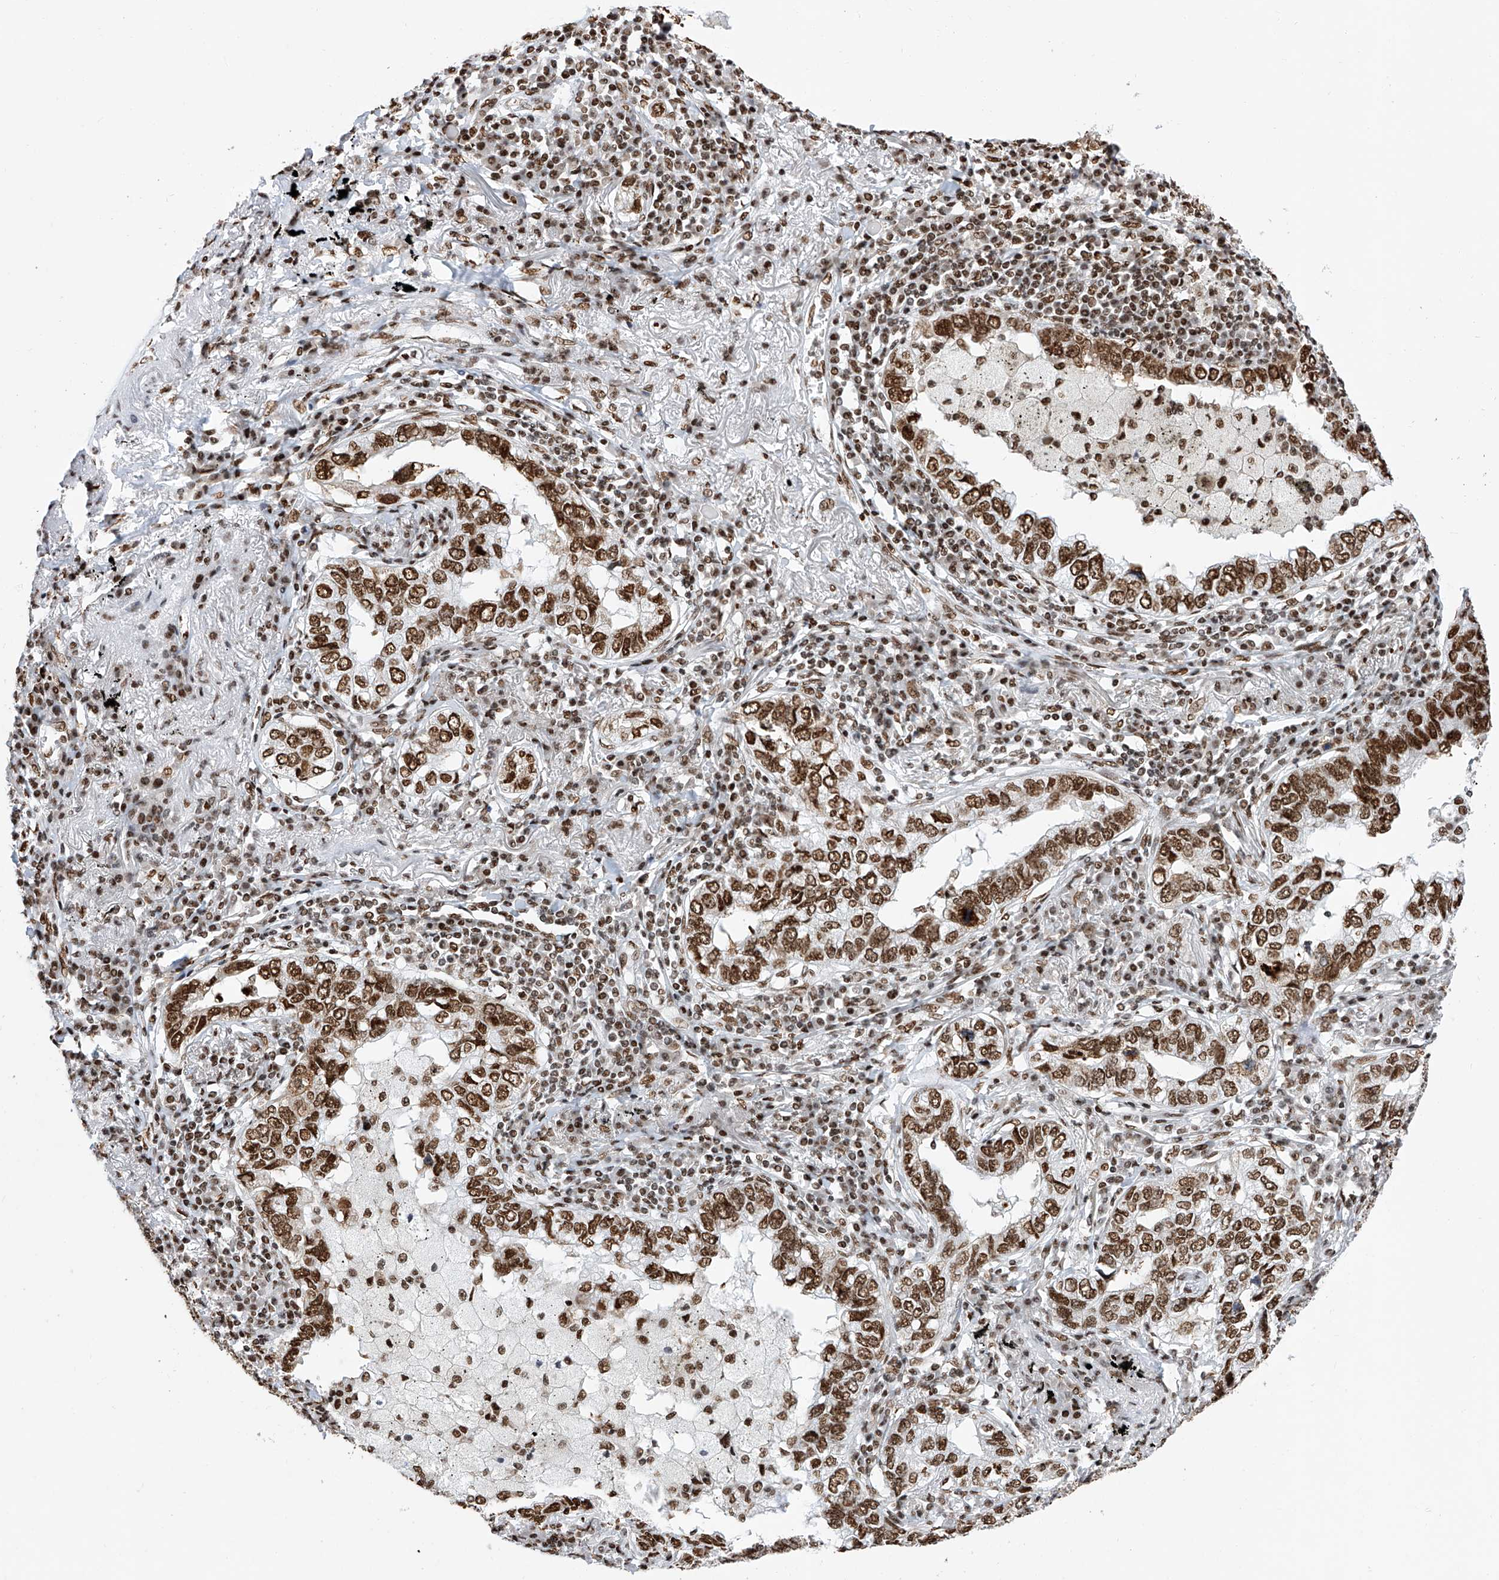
{"staining": {"intensity": "strong", "quantity": ">75%", "location": "nuclear"}, "tissue": "lung cancer", "cell_type": "Tumor cells", "image_type": "cancer", "snomed": [{"axis": "morphology", "description": "Adenocarcinoma, NOS"}, {"axis": "topography", "description": "Lung"}], "caption": "High-magnification brightfield microscopy of lung adenocarcinoma stained with DAB (brown) and counterstained with hematoxylin (blue). tumor cells exhibit strong nuclear expression is appreciated in about>75% of cells.", "gene": "SRSF6", "patient": {"sex": "male", "age": 65}}